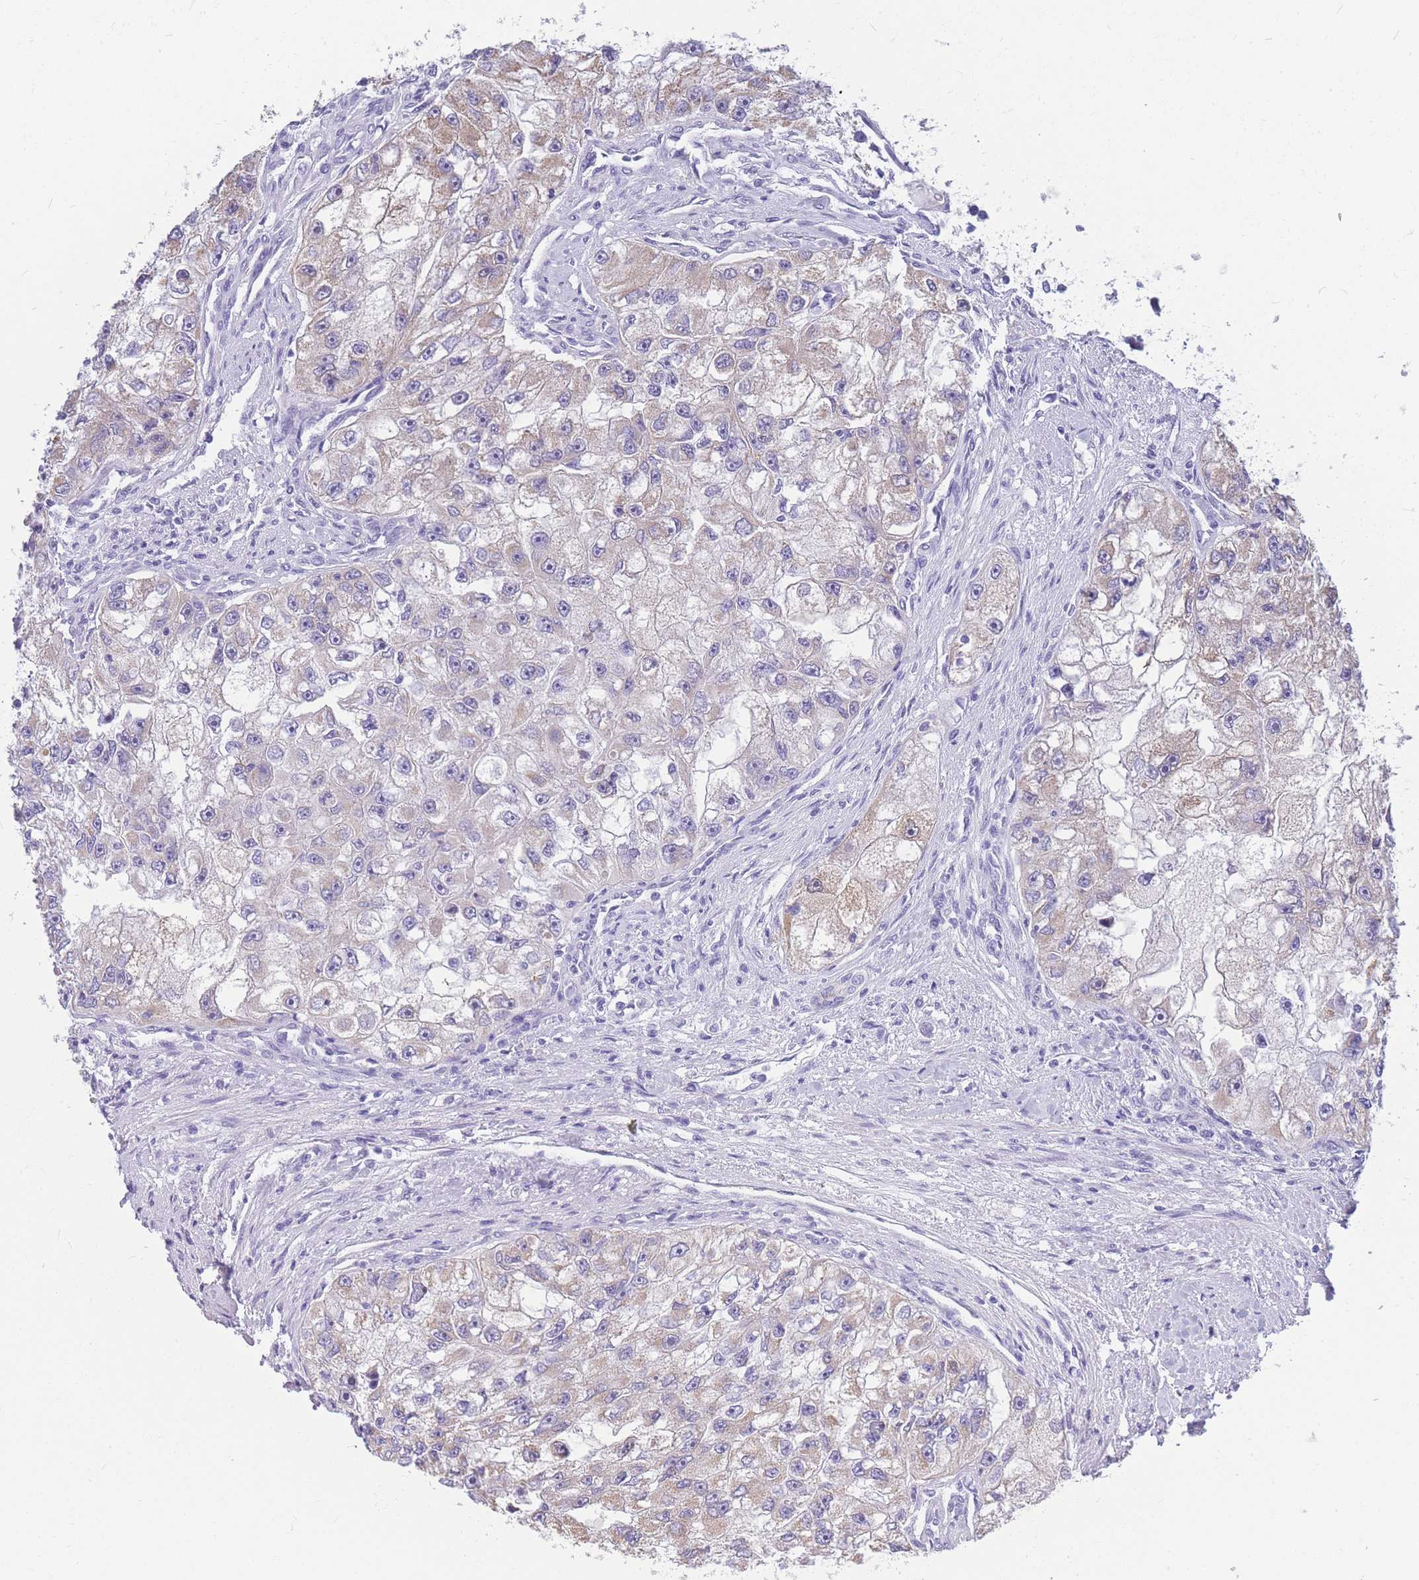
{"staining": {"intensity": "weak", "quantity": "25%-75%", "location": "cytoplasmic/membranous"}, "tissue": "renal cancer", "cell_type": "Tumor cells", "image_type": "cancer", "snomed": [{"axis": "morphology", "description": "Adenocarcinoma, NOS"}, {"axis": "topography", "description": "Kidney"}], "caption": "Protein expression analysis of renal cancer (adenocarcinoma) reveals weak cytoplasmic/membranous staining in approximately 25%-75% of tumor cells. The protein is shown in brown color, while the nuclei are stained blue.", "gene": "DHRS11", "patient": {"sex": "male", "age": 63}}